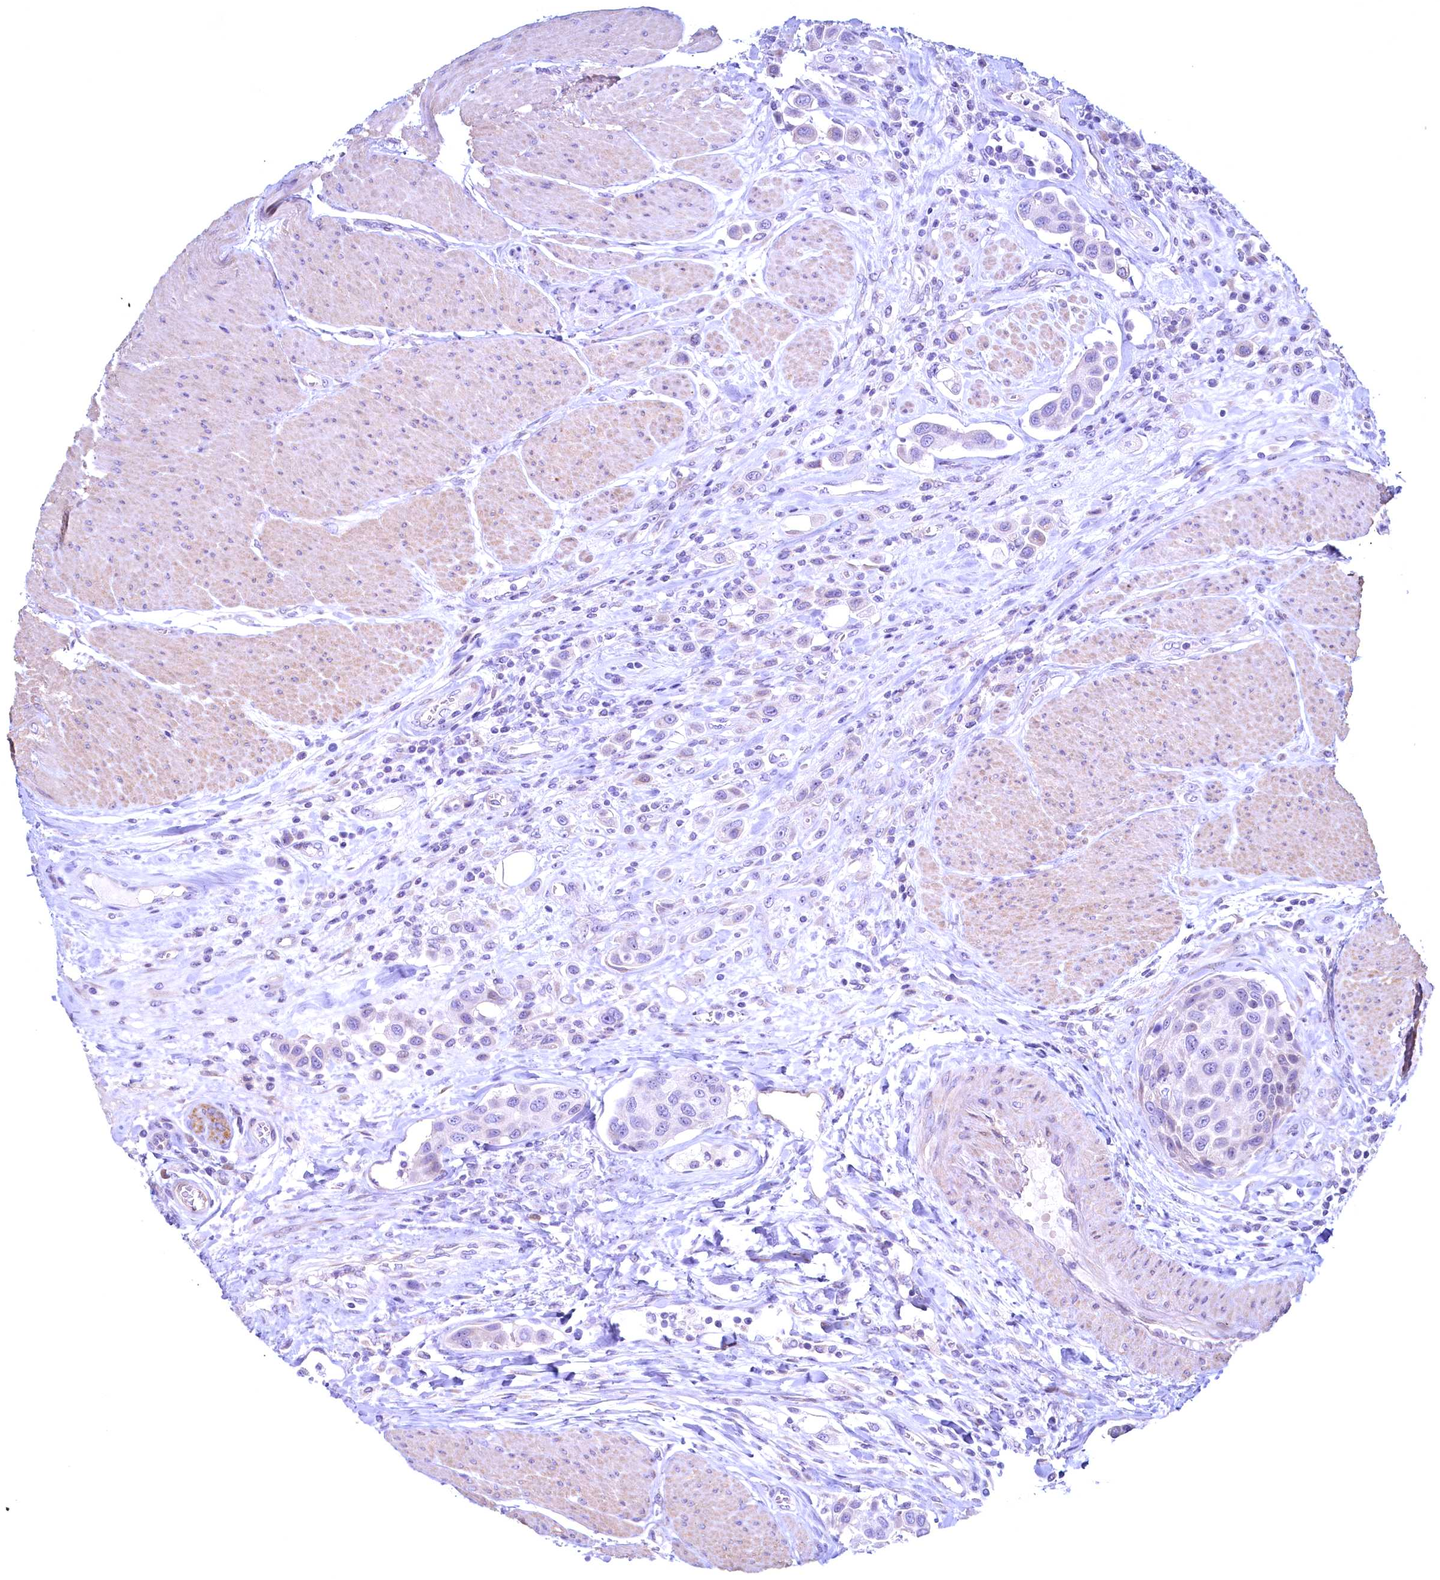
{"staining": {"intensity": "negative", "quantity": "none", "location": "none"}, "tissue": "urothelial cancer", "cell_type": "Tumor cells", "image_type": "cancer", "snomed": [{"axis": "morphology", "description": "Urothelial carcinoma, High grade"}, {"axis": "topography", "description": "Urinary bladder"}], "caption": "Immunohistochemistry (IHC) photomicrograph of neoplastic tissue: urothelial carcinoma (high-grade) stained with DAB displays no significant protein positivity in tumor cells.", "gene": "MAP1LC3A", "patient": {"sex": "male", "age": 50}}